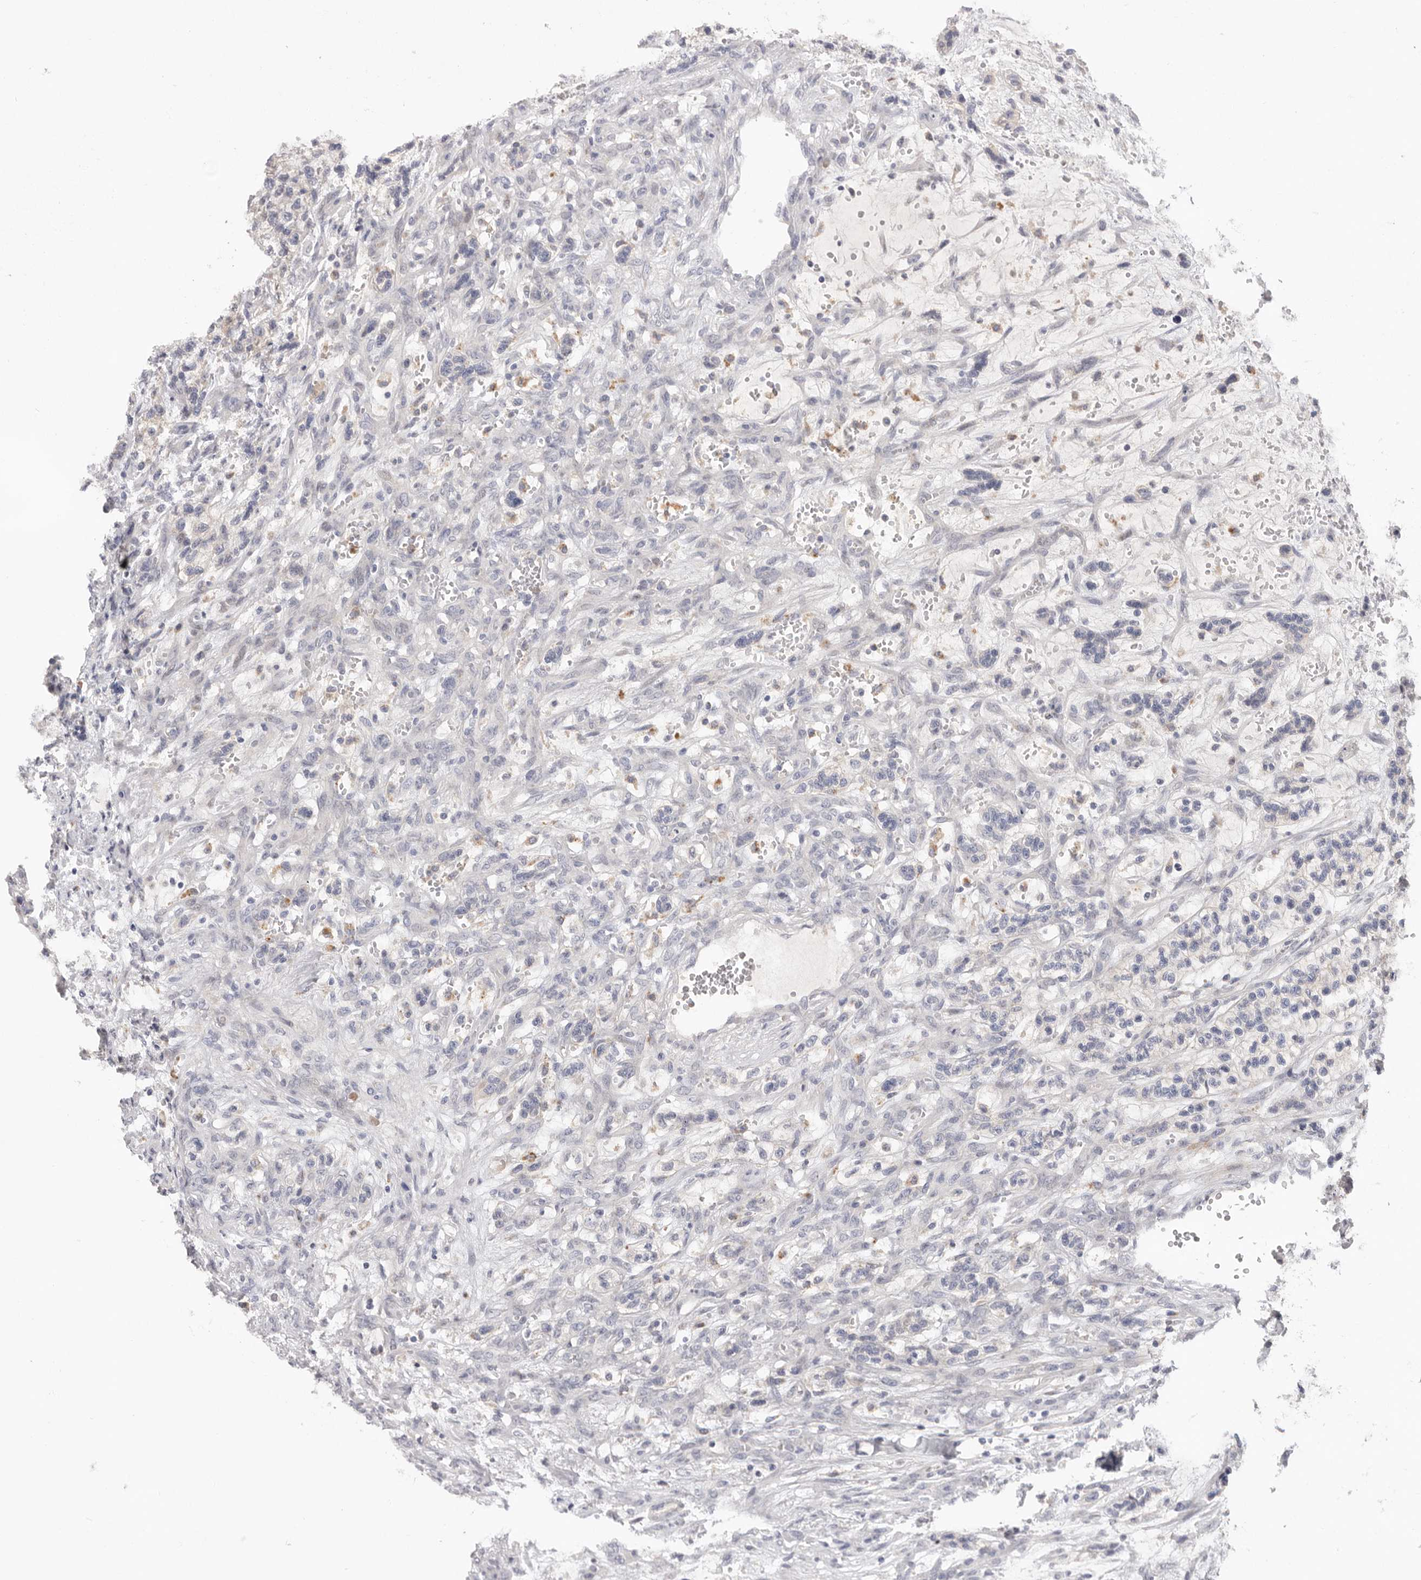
{"staining": {"intensity": "negative", "quantity": "none", "location": "none"}, "tissue": "renal cancer", "cell_type": "Tumor cells", "image_type": "cancer", "snomed": [{"axis": "morphology", "description": "Adenocarcinoma, NOS"}, {"axis": "topography", "description": "Kidney"}], "caption": "Tumor cells are negative for protein expression in human renal adenocarcinoma.", "gene": "DOP1A", "patient": {"sex": "female", "age": 57}}